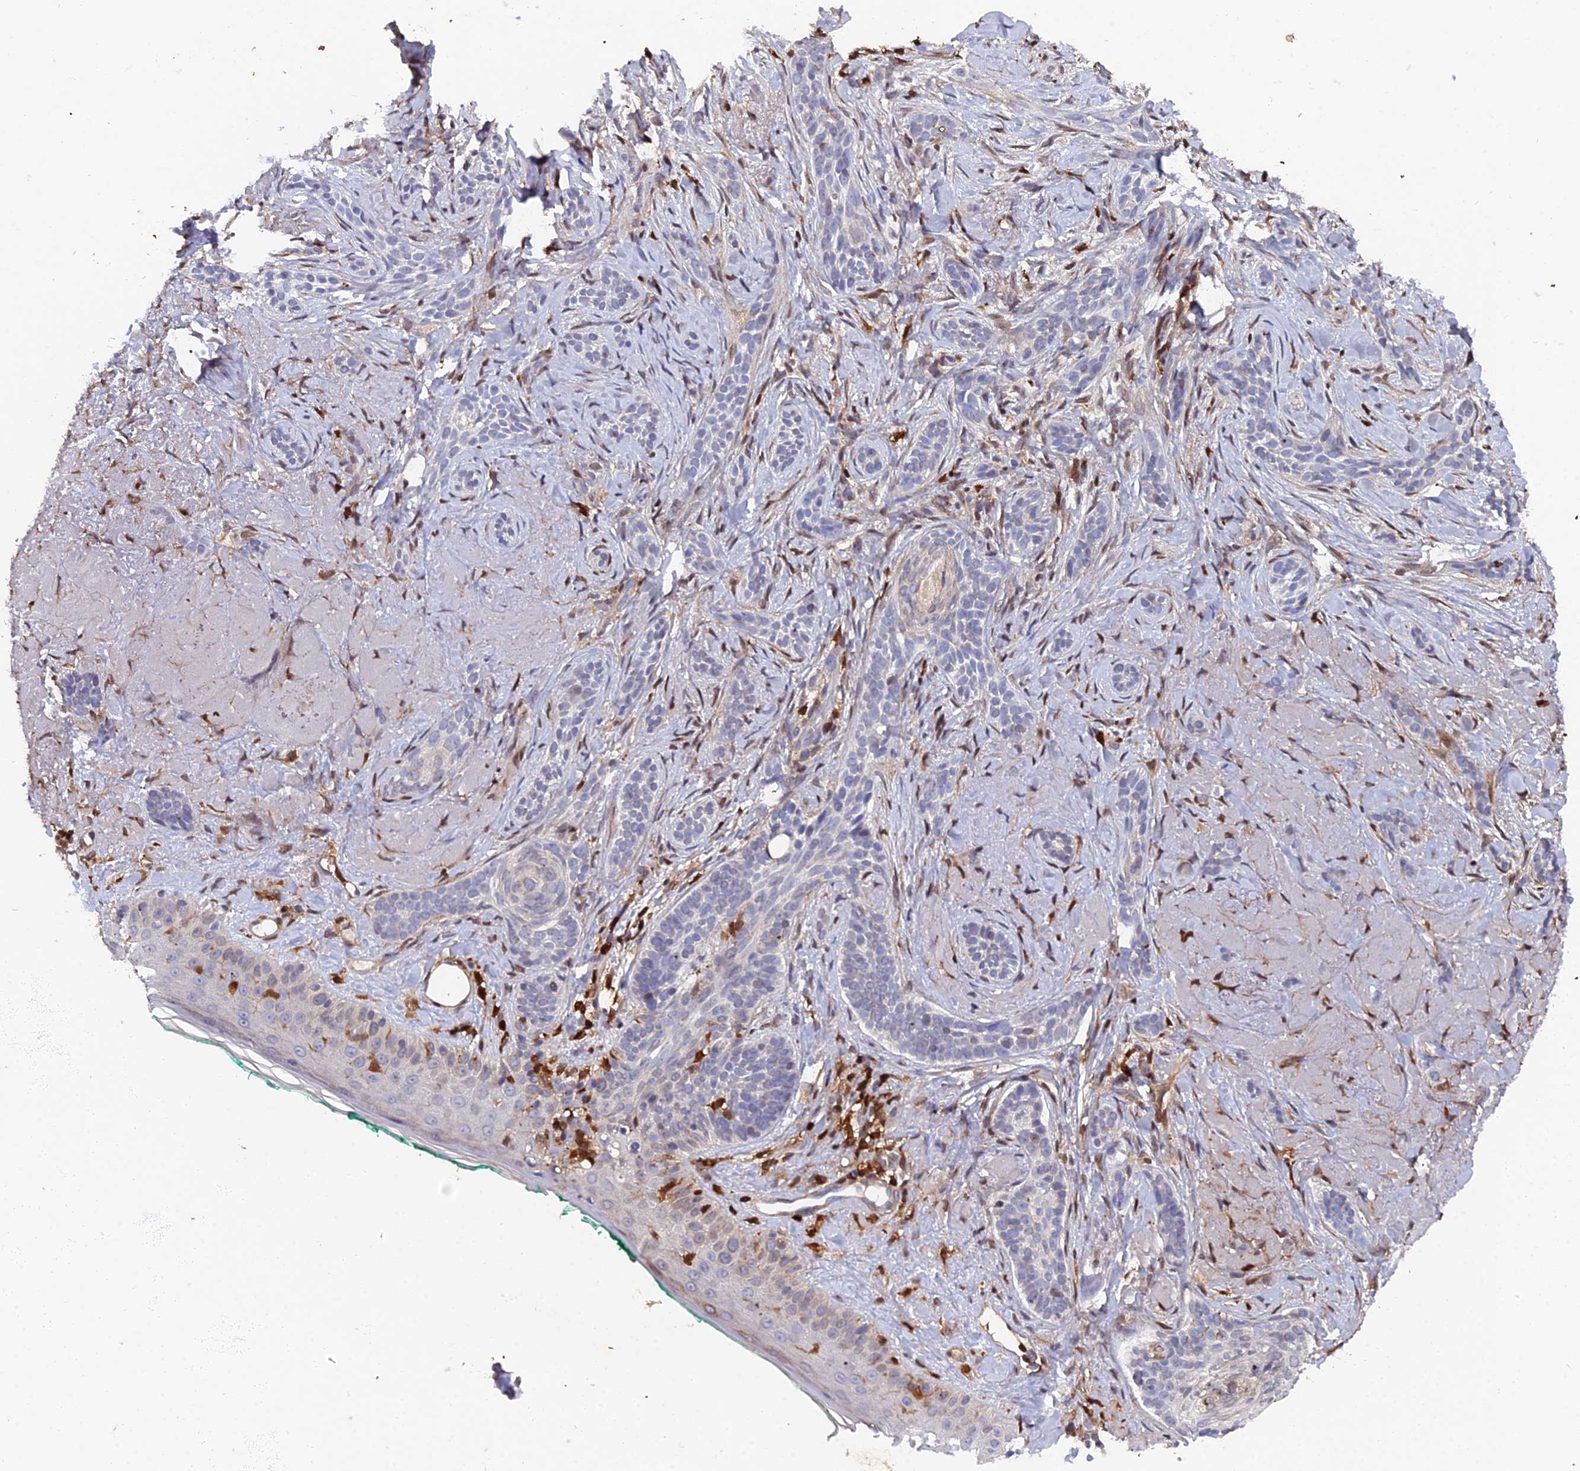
{"staining": {"intensity": "negative", "quantity": "none", "location": "none"}, "tissue": "skin cancer", "cell_type": "Tumor cells", "image_type": "cancer", "snomed": [{"axis": "morphology", "description": "Basal cell carcinoma"}, {"axis": "topography", "description": "Skin"}], "caption": "Human skin cancer (basal cell carcinoma) stained for a protein using immunohistochemistry (IHC) exhibits no positivity in tumor cells.", "gene": "GALK2", "patient": {"sex": "male", "age": 71}}